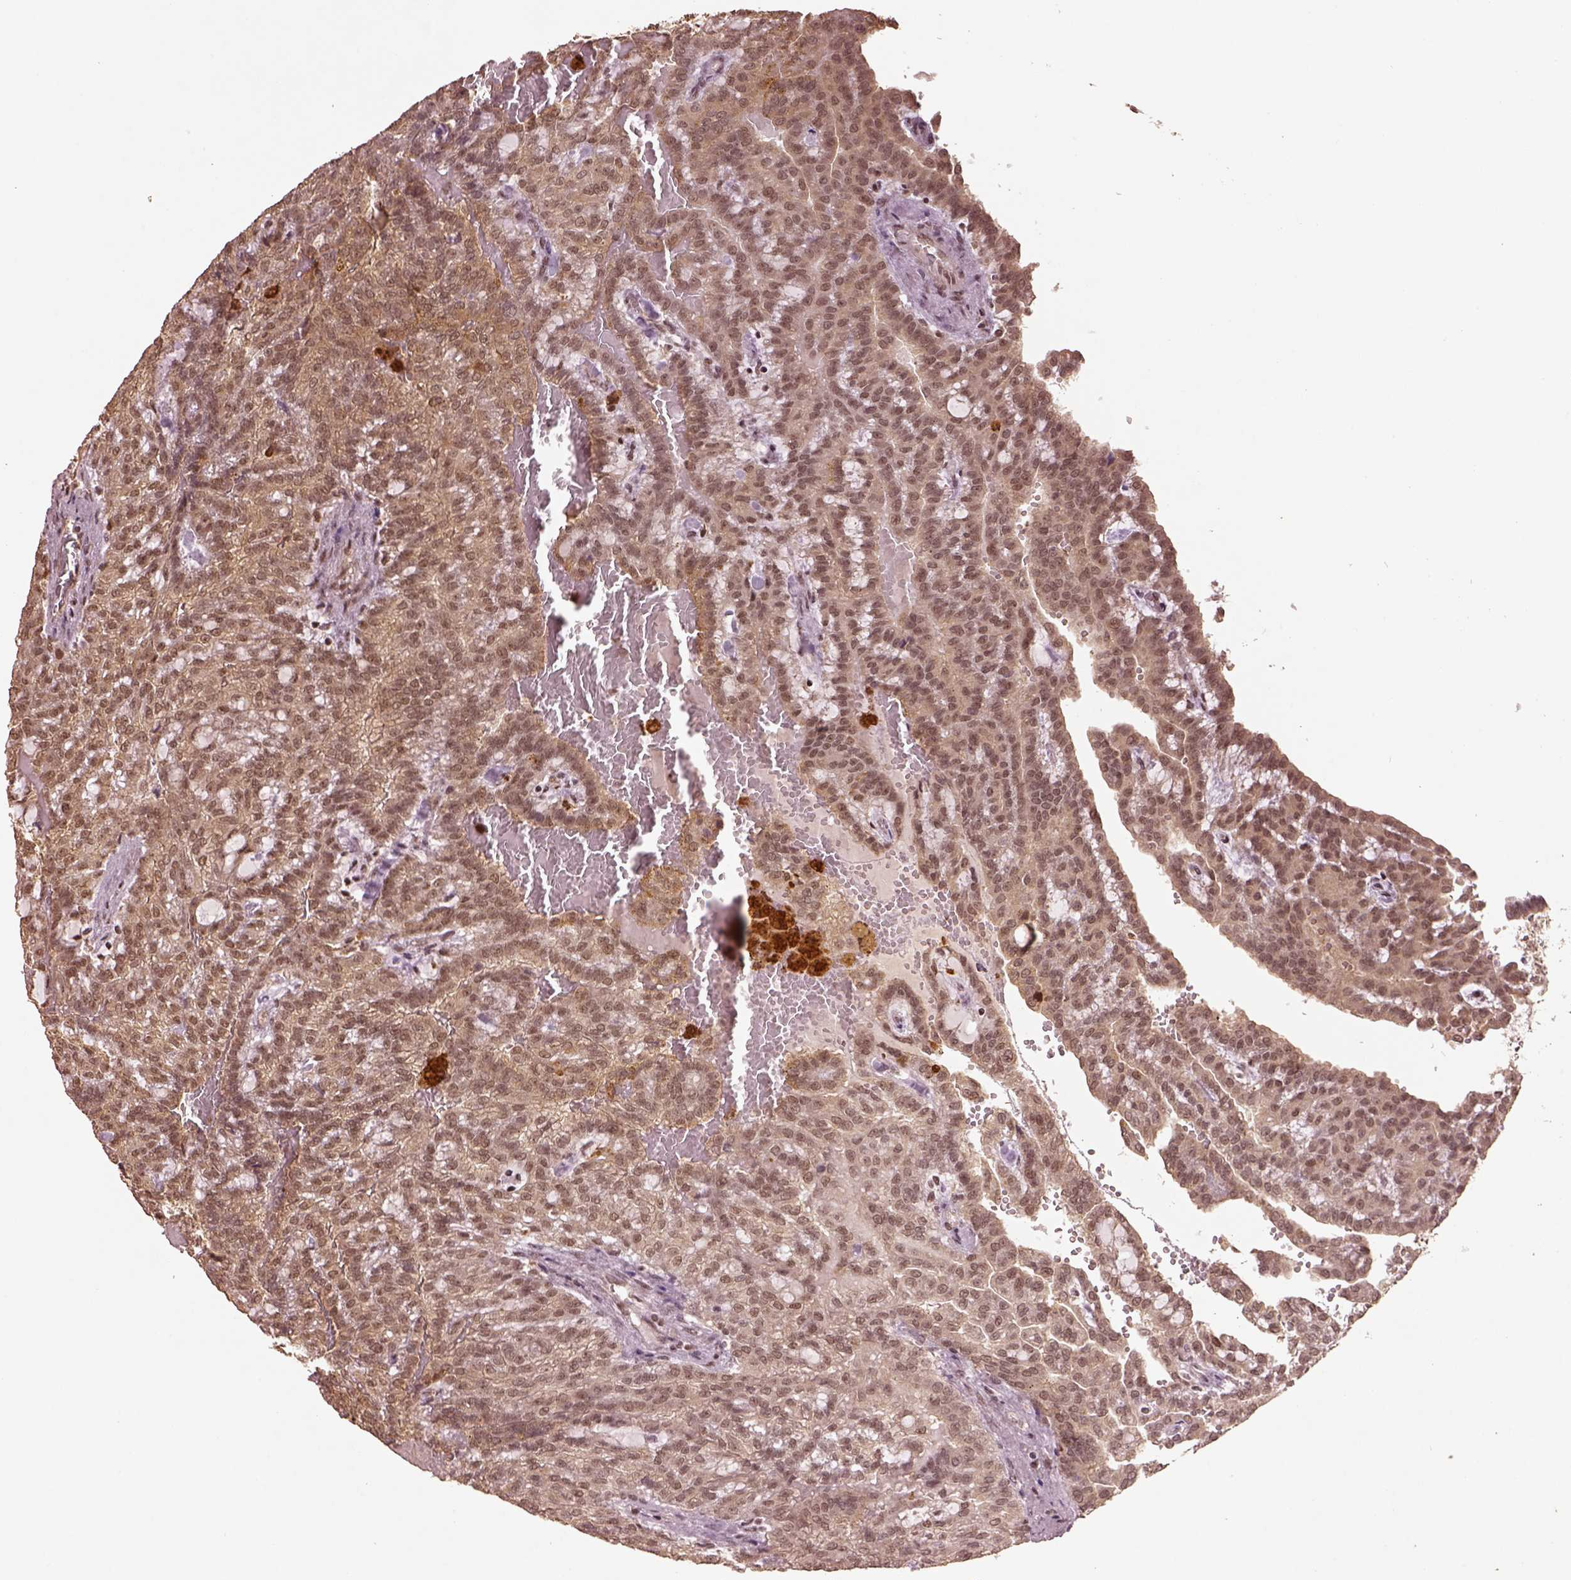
{"staining": {"intensity": "moderate", "quantity": ">75%", "location": "nuclear"}, "tissue": "renal cancer", "cell_type": "Tumor cells", "image_type": "cancer", "snomed": [{"axis": "morphology", "description": "Adenocarcinoma, NOS"}, {"axis": "topography", "description": "Kidney"}], "caption": "Brown immunohistochemical staining in adenocarcinoma (renal) reveals moderate nuclear expression in approximately >75% of tumor cells. The protein is stained brown, and the nuclei are stained in blue (DAB IHC with brightfield microscopy, high magnification).", "gene": "BRD9", "patient": {"sex": "male", "age": 63}}